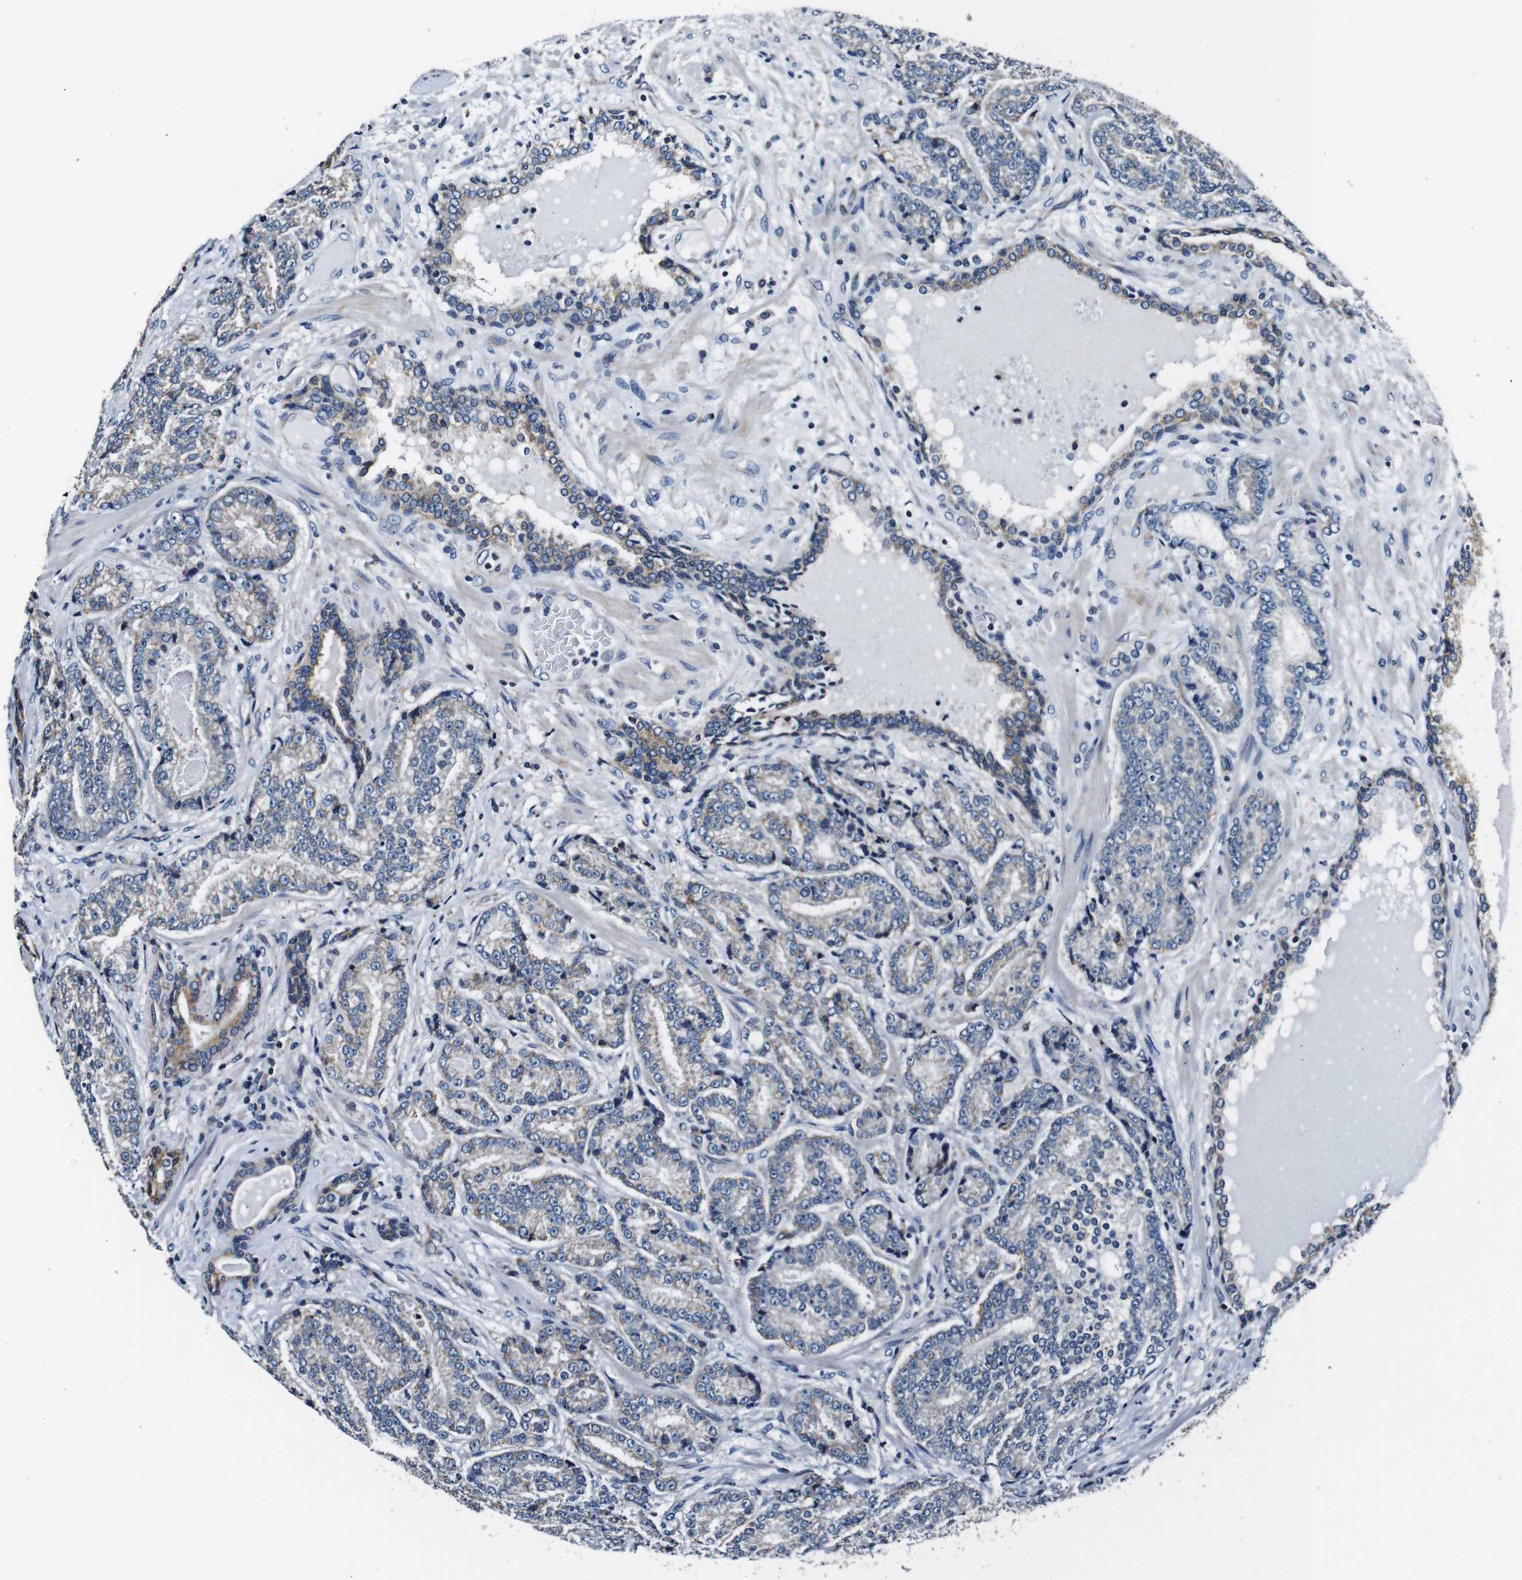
{"staining": {"intensity": "moderate", "quantity": "25%-75%", "location": "cytoplasmic/membranous"}, "tissue": "prostate cancer", "cell_type": "Tumor cells", "image_type": "cancer", "snomed": [{"axis": "morphology", "description": "Adenocarcinoma, High grade"}, {"axis": "topography", "description": "Prostate"}], "caption": "Tumor cells exhibit moderate cytoplasmic/membranous expression in approximately 25%-75% of cells in prostate cancer (adenocarcinoma (high-grade)). (IHC, brightfield microscopy, high magnification).", "gene": "HK1", "patient": {"sex": "male", "age": 61}}